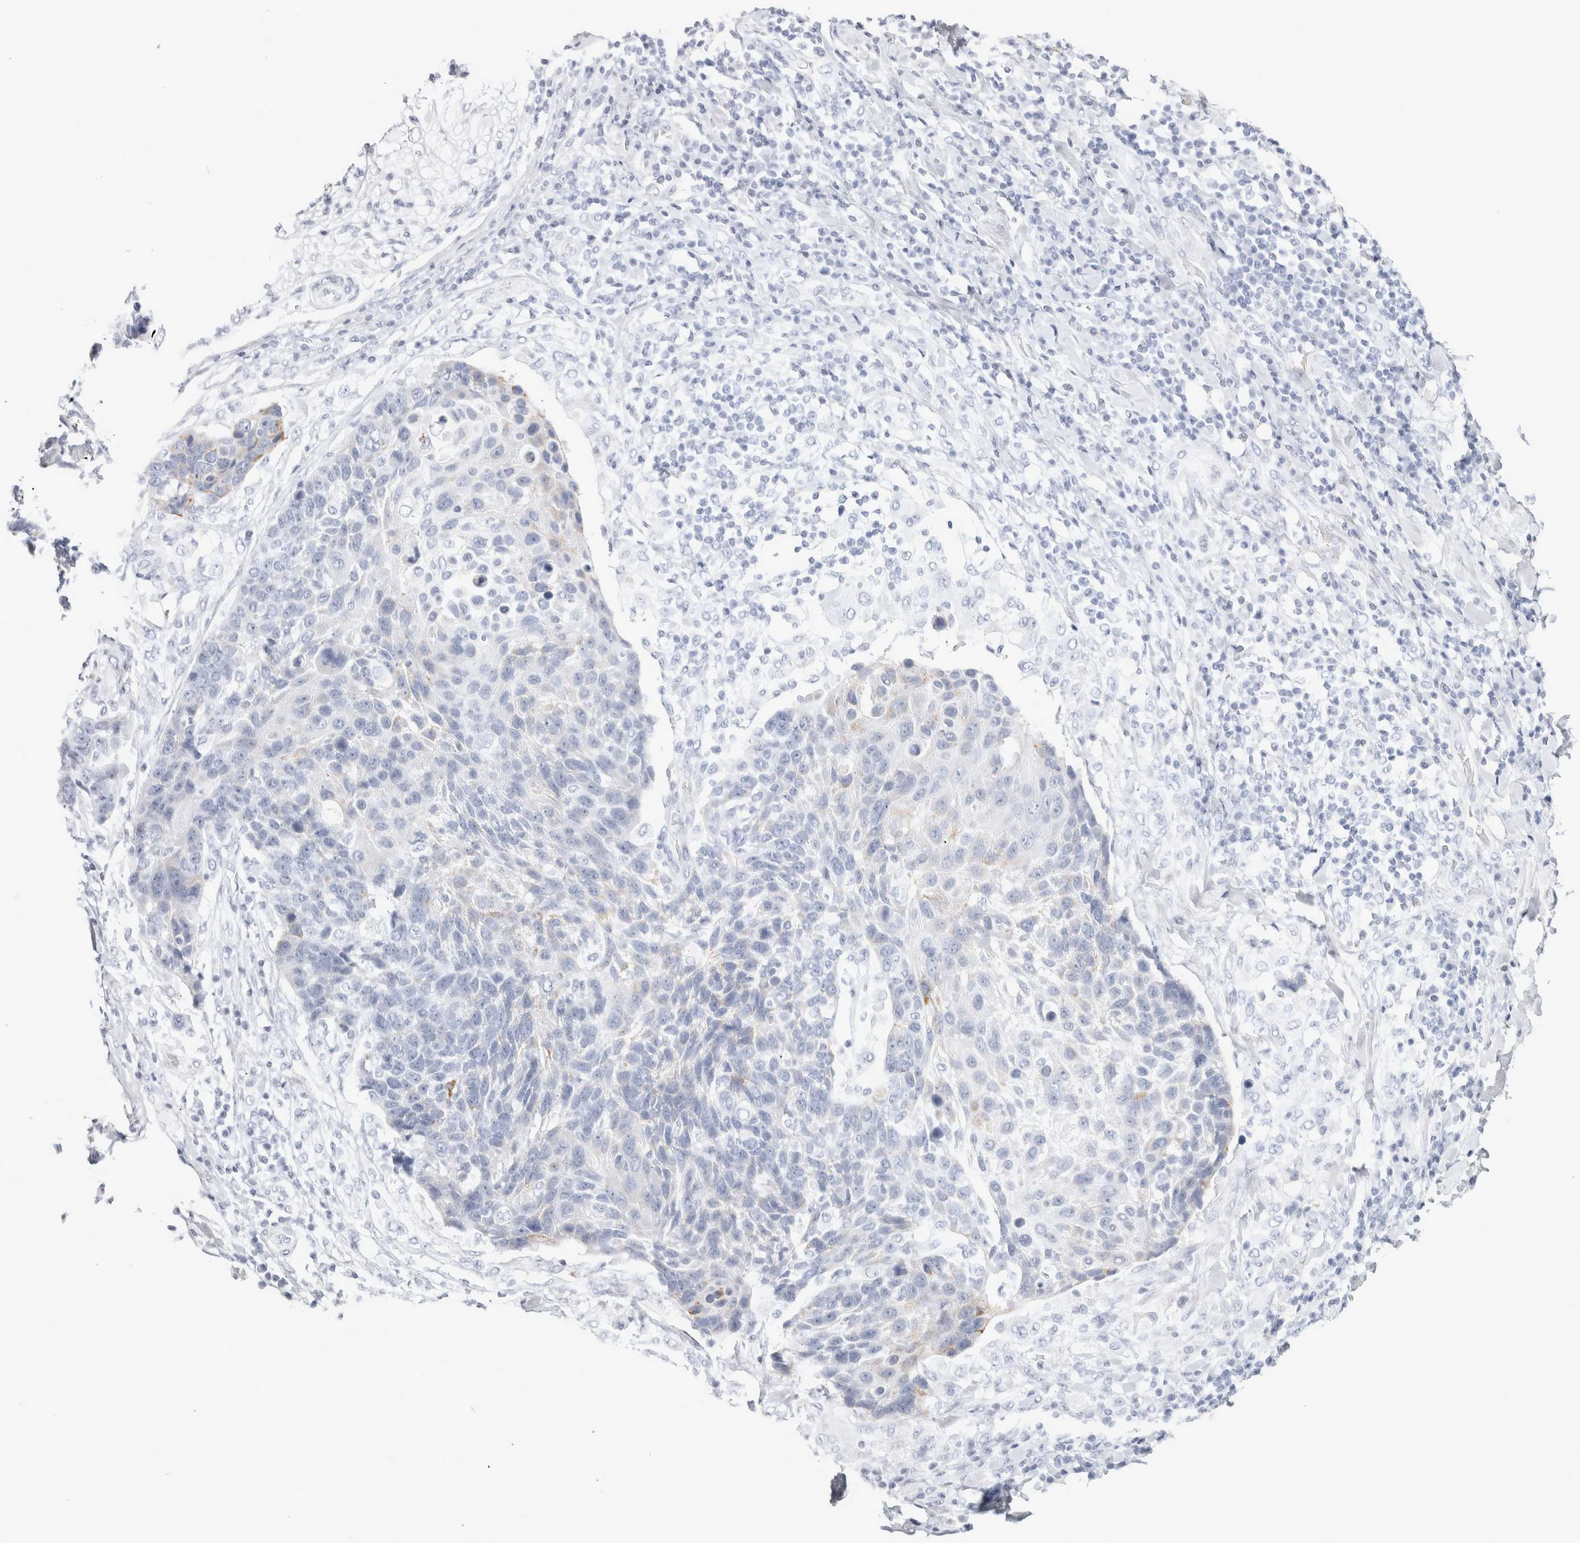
{"staining": {"intensity": "negative", "quantity": "none", "location": "none"}, "tissue": "lung cancer", "cell_type": "Tumor cells", "image_type": "cancer", "snomed": [{"axis": "morphology", "description": "Squamous cell carcinoma, NOS"}, {"axis": "topography", "description": "Lung"}], "caption": "IHC of human lung squamous cell carcinoma shows no positivity in tumor cells.", "gene": "GARIN1A", "patient": {"sex": "male", "age": 66}}